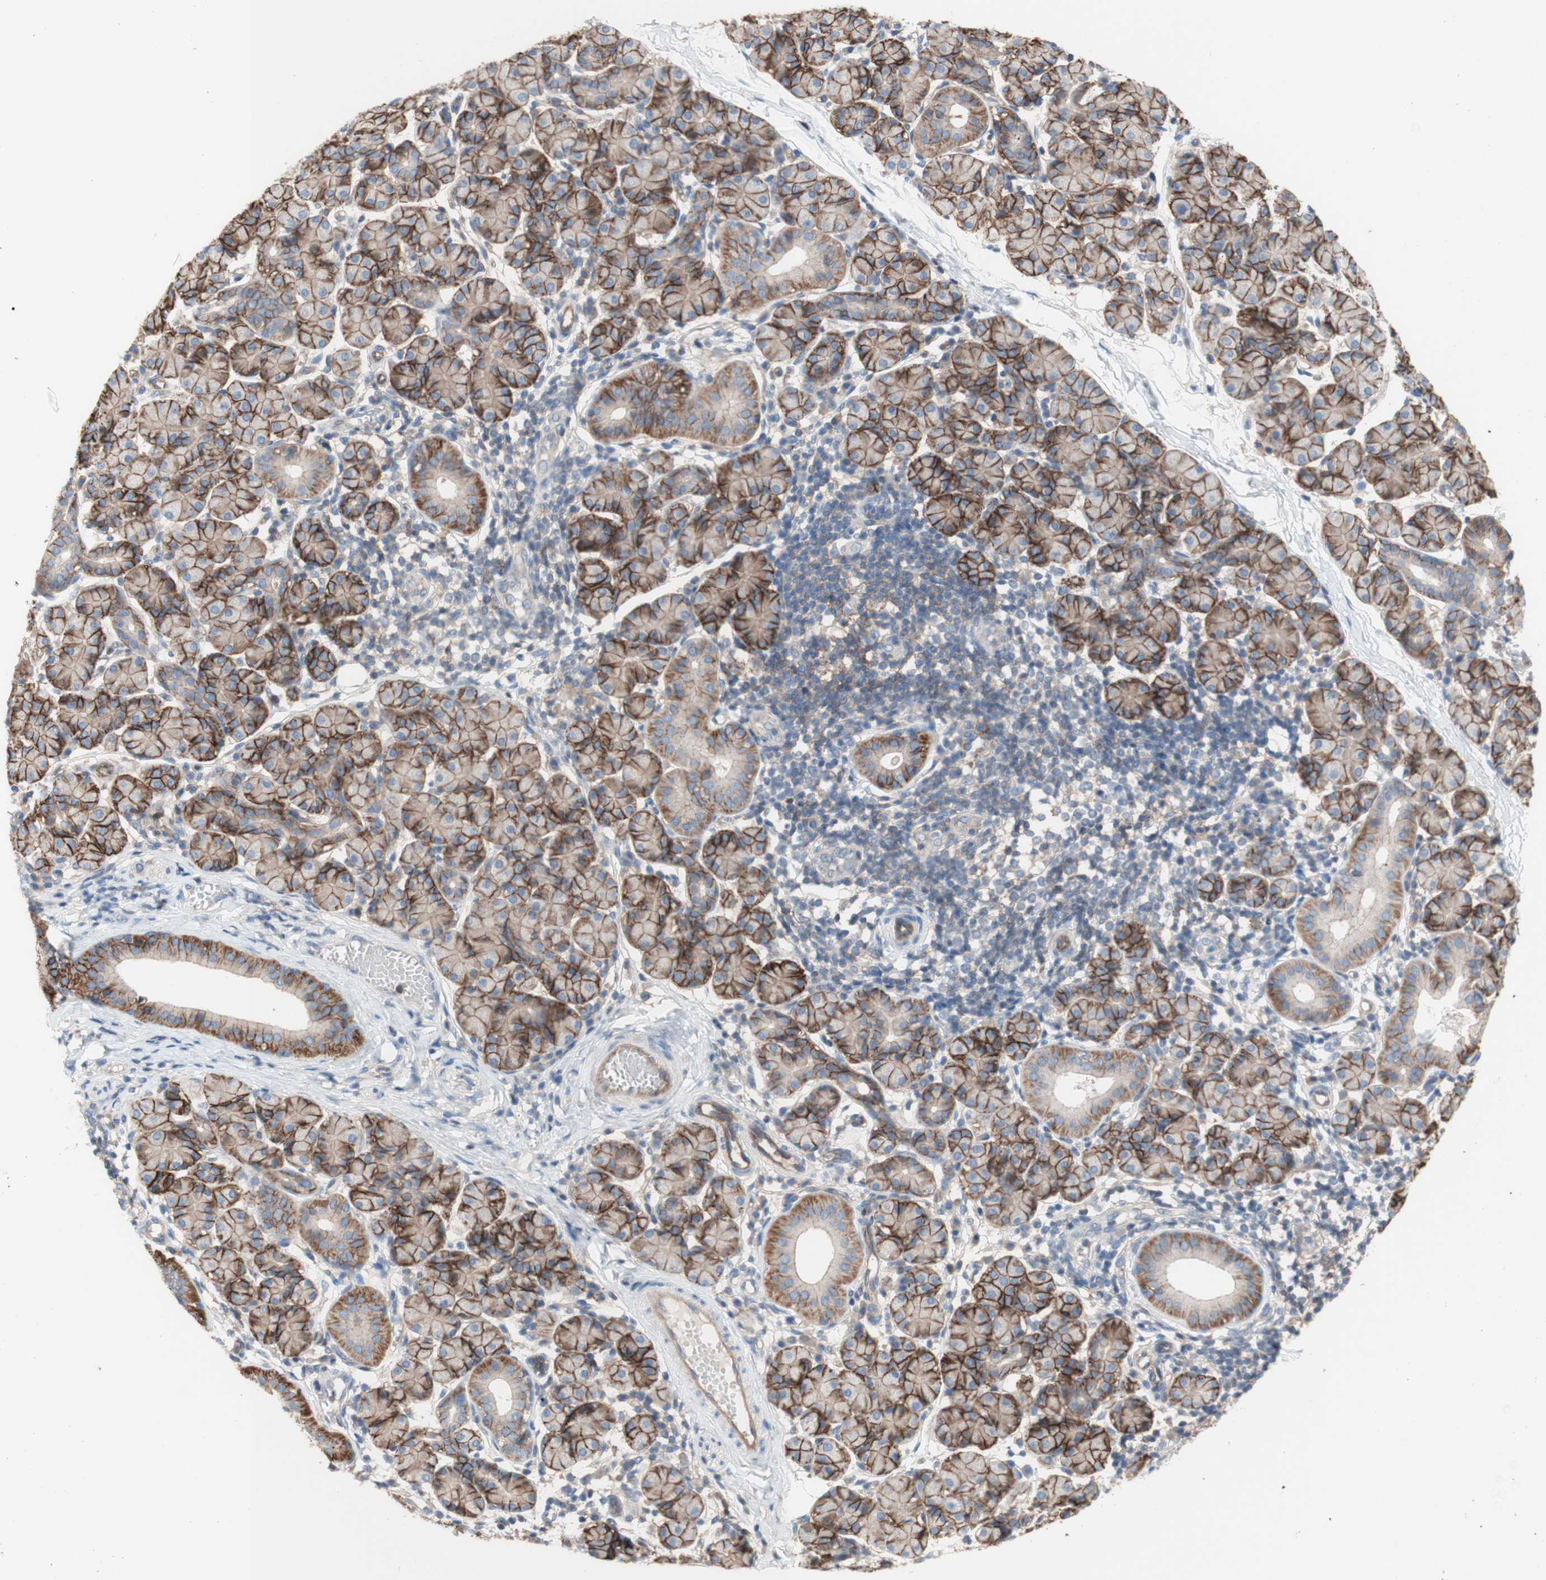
{"staining": {"intensity": "moderate", "quantity": ">75%", "location": "cytoplasmic/membranous"}, "tissue": "salivary gland", "cell_type": "Glandular cells", "image_type": "normal", "snomed": [{"axis": "morphology", "description": "Normal tissue, NOS"}, {"axis": "morphology", "description": "Inflammation, NOS"}, {"axis": "topography", "description": "Lymph node"}, {"axis": "topography", "description": "Salivary gland"}], "caption": "Immunohistochemical staining of benign salivary gland demonstrates moderate cytoplasmic/membranous protein expression in about >75% of glandular cells. (Stains: DAB (3,3'-diaminobenzidine) in brown, nuclei in blue, Microscopy: brightfield microscopy at high magnification).", "gene": "CD46", "patient": {"sex": "male", "age": 3}}